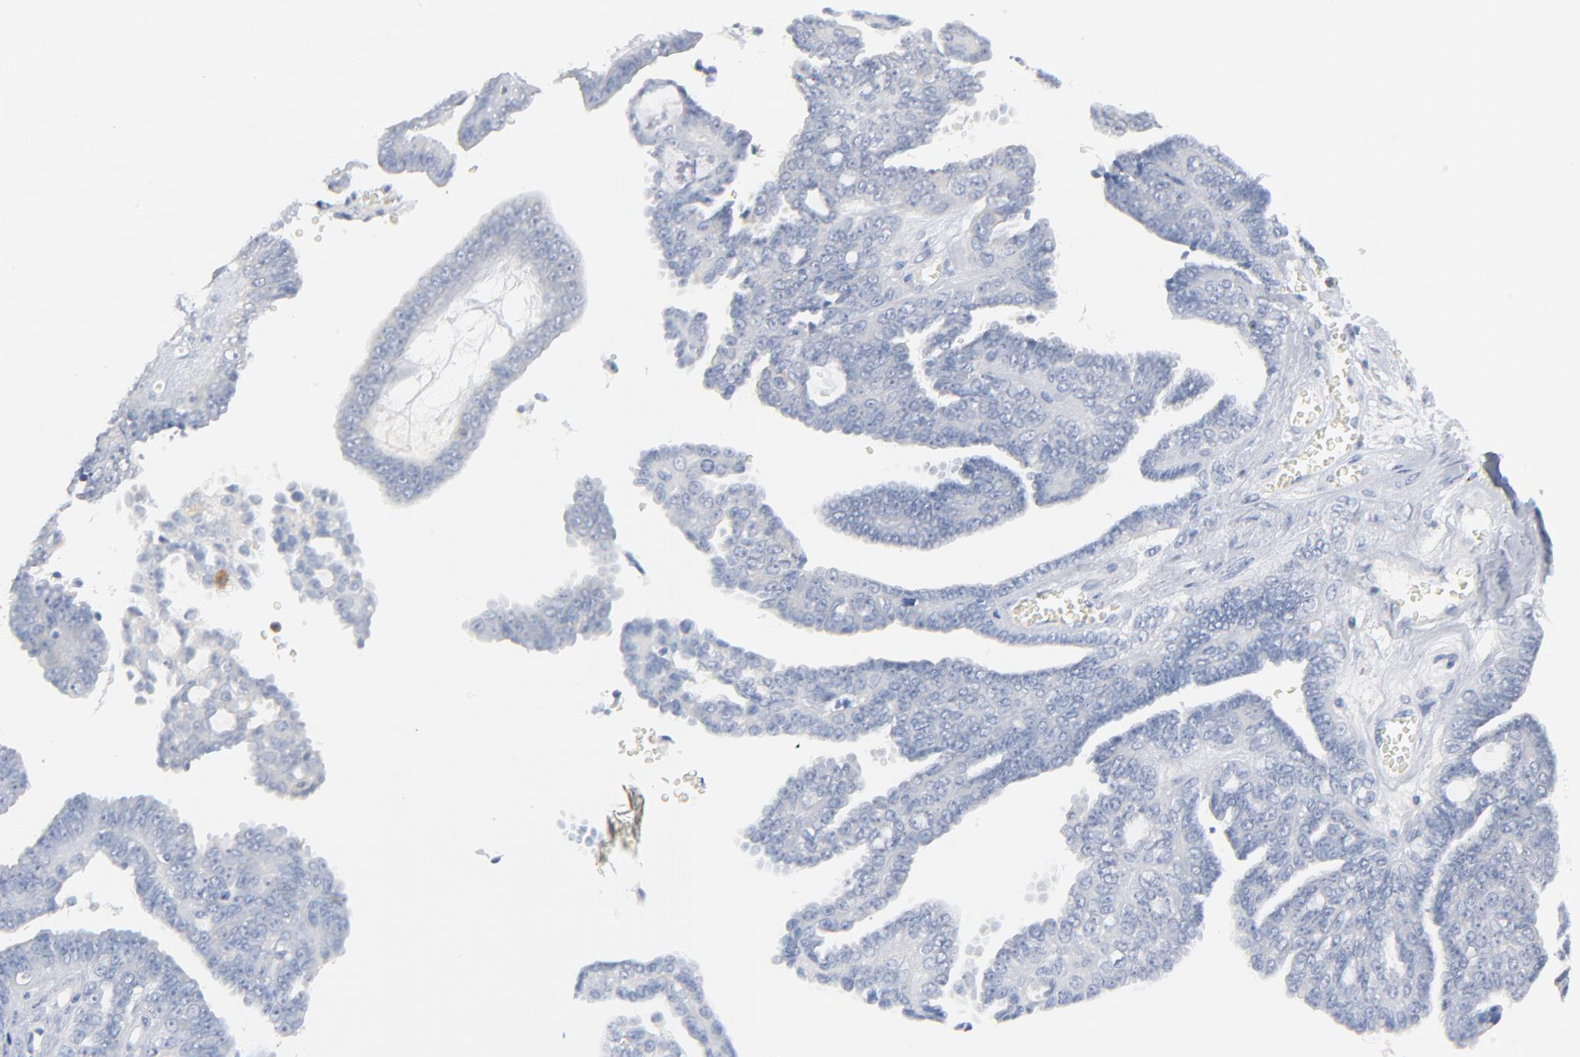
{"staining": {"intensity": "negative", "quantity": "none", "location": "none"}, "tissue": "ovarian cancer", "cell_type": "Tumor cells", "image_type": "cancer", "snomed": [{"axis": "morphology", "description": "Cystadenocarcinoma, serous, NOS"}, {"axis": "topography", "description": "Ovary"}], "caption": "A histopathology image of ovarian cancer stained for a protein reveals no brown staining in tumor cells.", "gene": "PTK2B", "patient": {"sex": "female", "age": 71}}